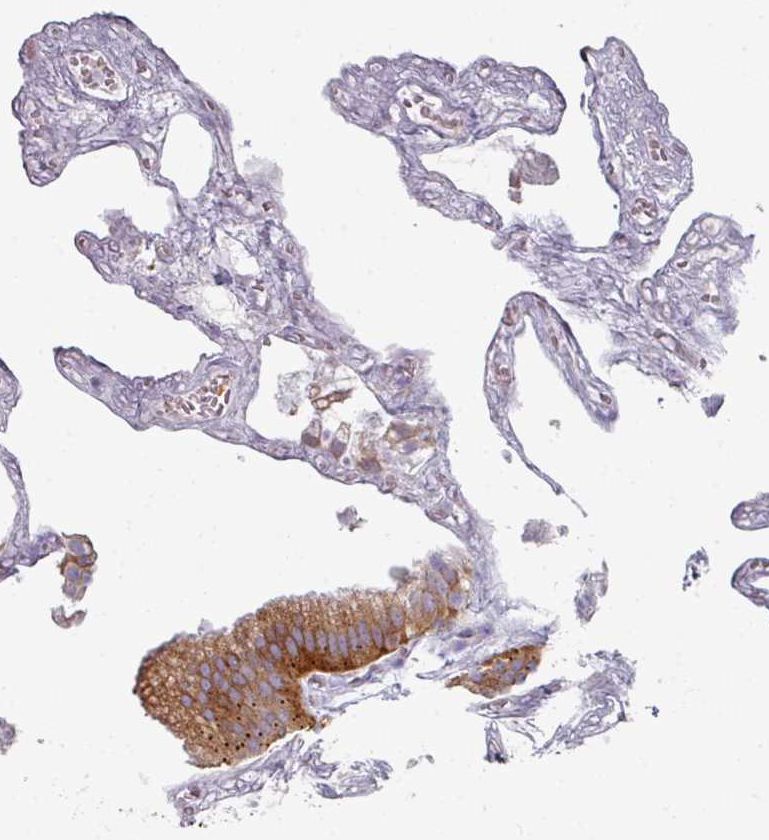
{"staining": {"intensity": "strong", "quantity": ">75%", "location": "cytoplasmic/membranous"}, "tissue": "gallbladder", "cell_type": "Glandular cells", "image_type": "normal", "snomed": [{"axis": "morphology", "description": "Normal tissue, NOS"}, {"axis": "topography", "description": "Gallbladder"}], "caption": "This image reveals immunohistochemistry (IHC) staining of normal human gallbladder, with high strong cytoplasmic/membranous expression in approximately >75% of glandular cells.", "gene": "CCDC85B", "patient": {"sex": "female", "age": 63}}